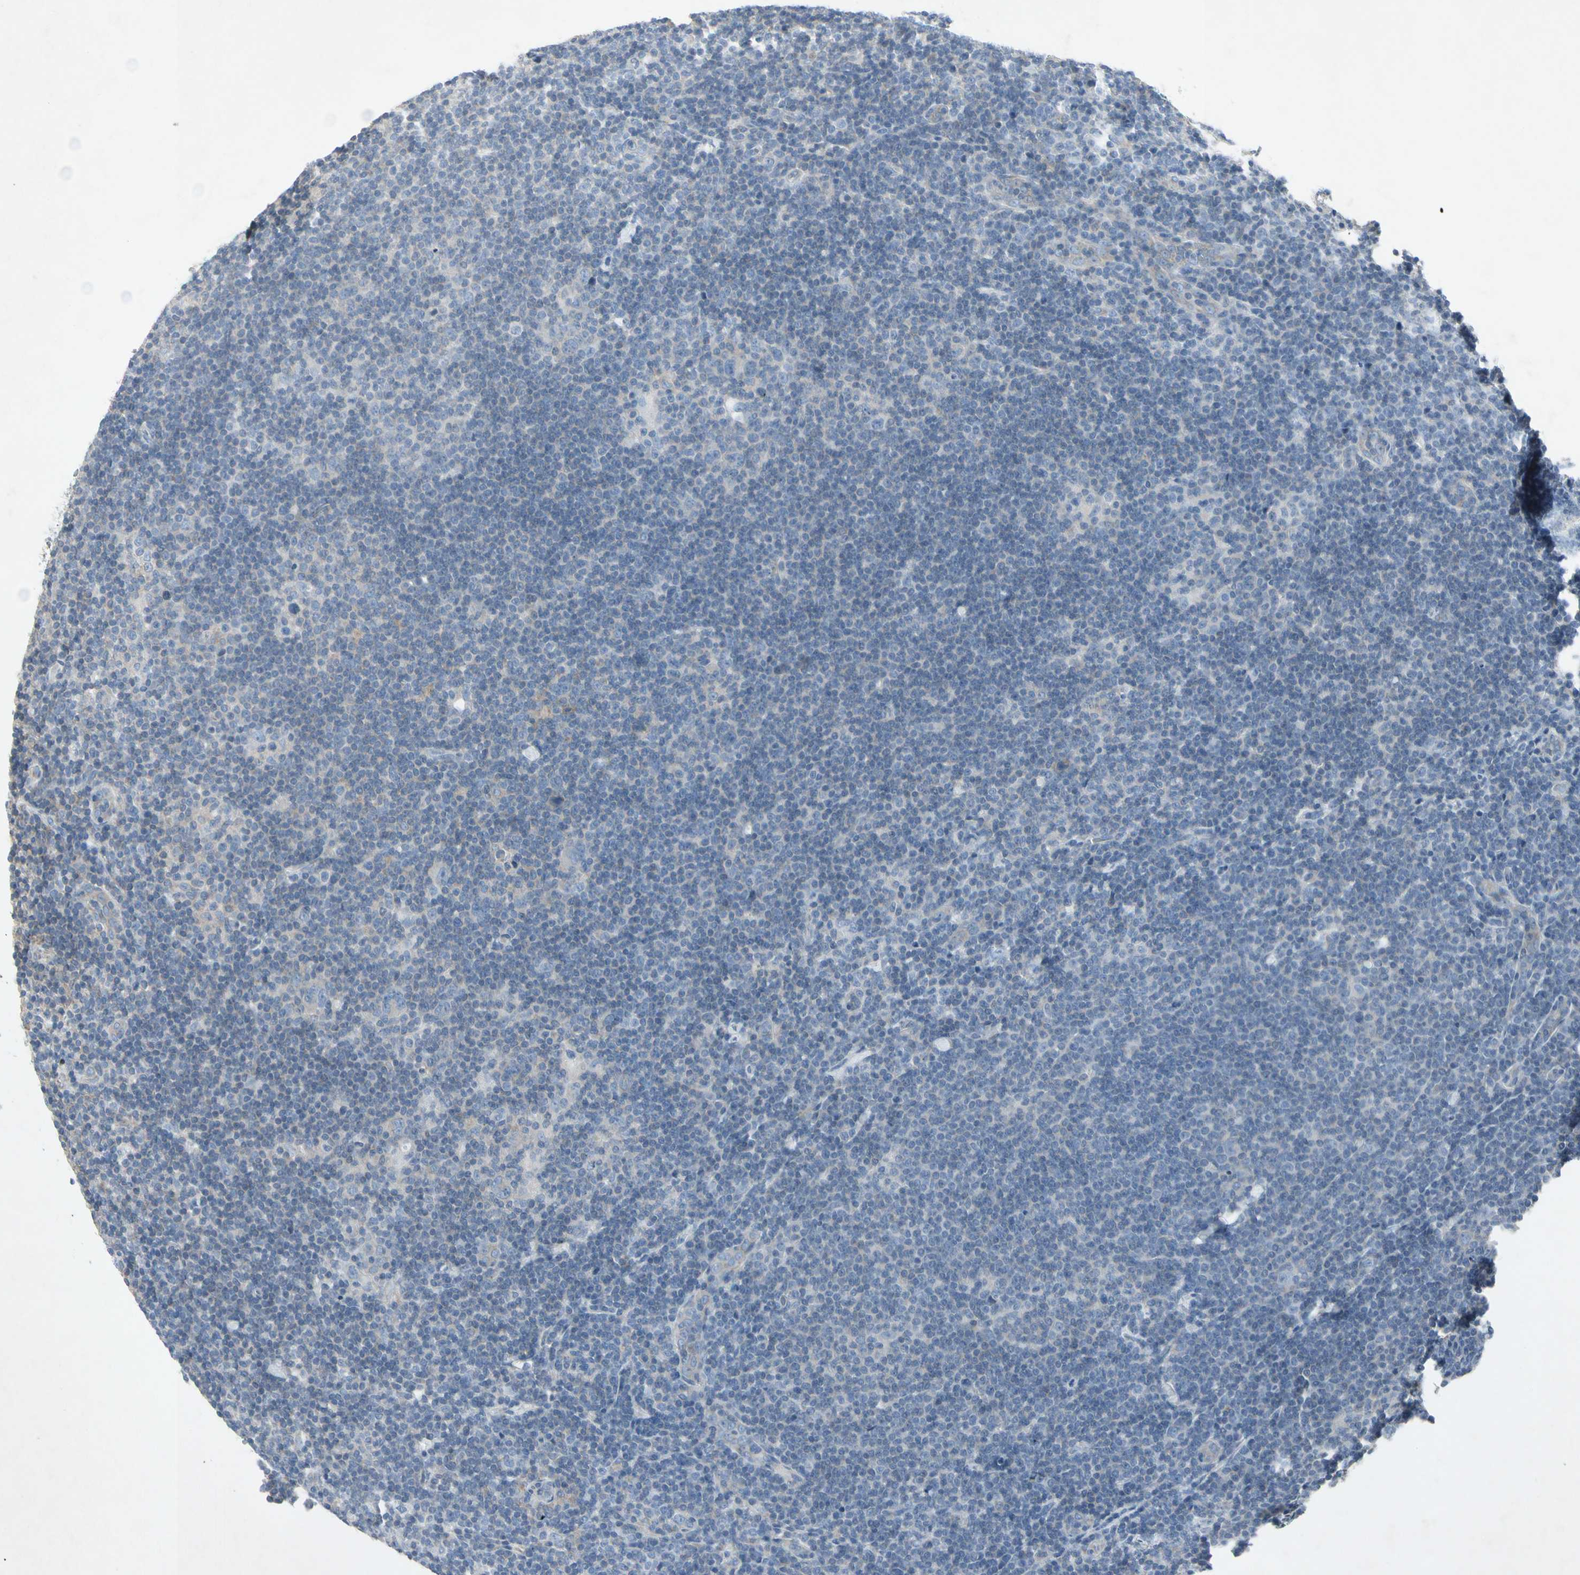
{"staining": {"intensity": "negative", "quantity": "none", "location": "none"}, "tissue": "lymphoma", "cell_type": "Tumor cells", "image_type": "cancer", "snomed": [{"axis": "morphology", "description": "Hodgkin's disease, NOS"}, {"axis": "topography", "description": "Lymph node"}], "caption": "DAB immunohistochemical staining of human Hodgkin's disease displays no significant expression in tumor cells.", "gene": "TEK", "patient": {"sex": "female", "age": 57}}